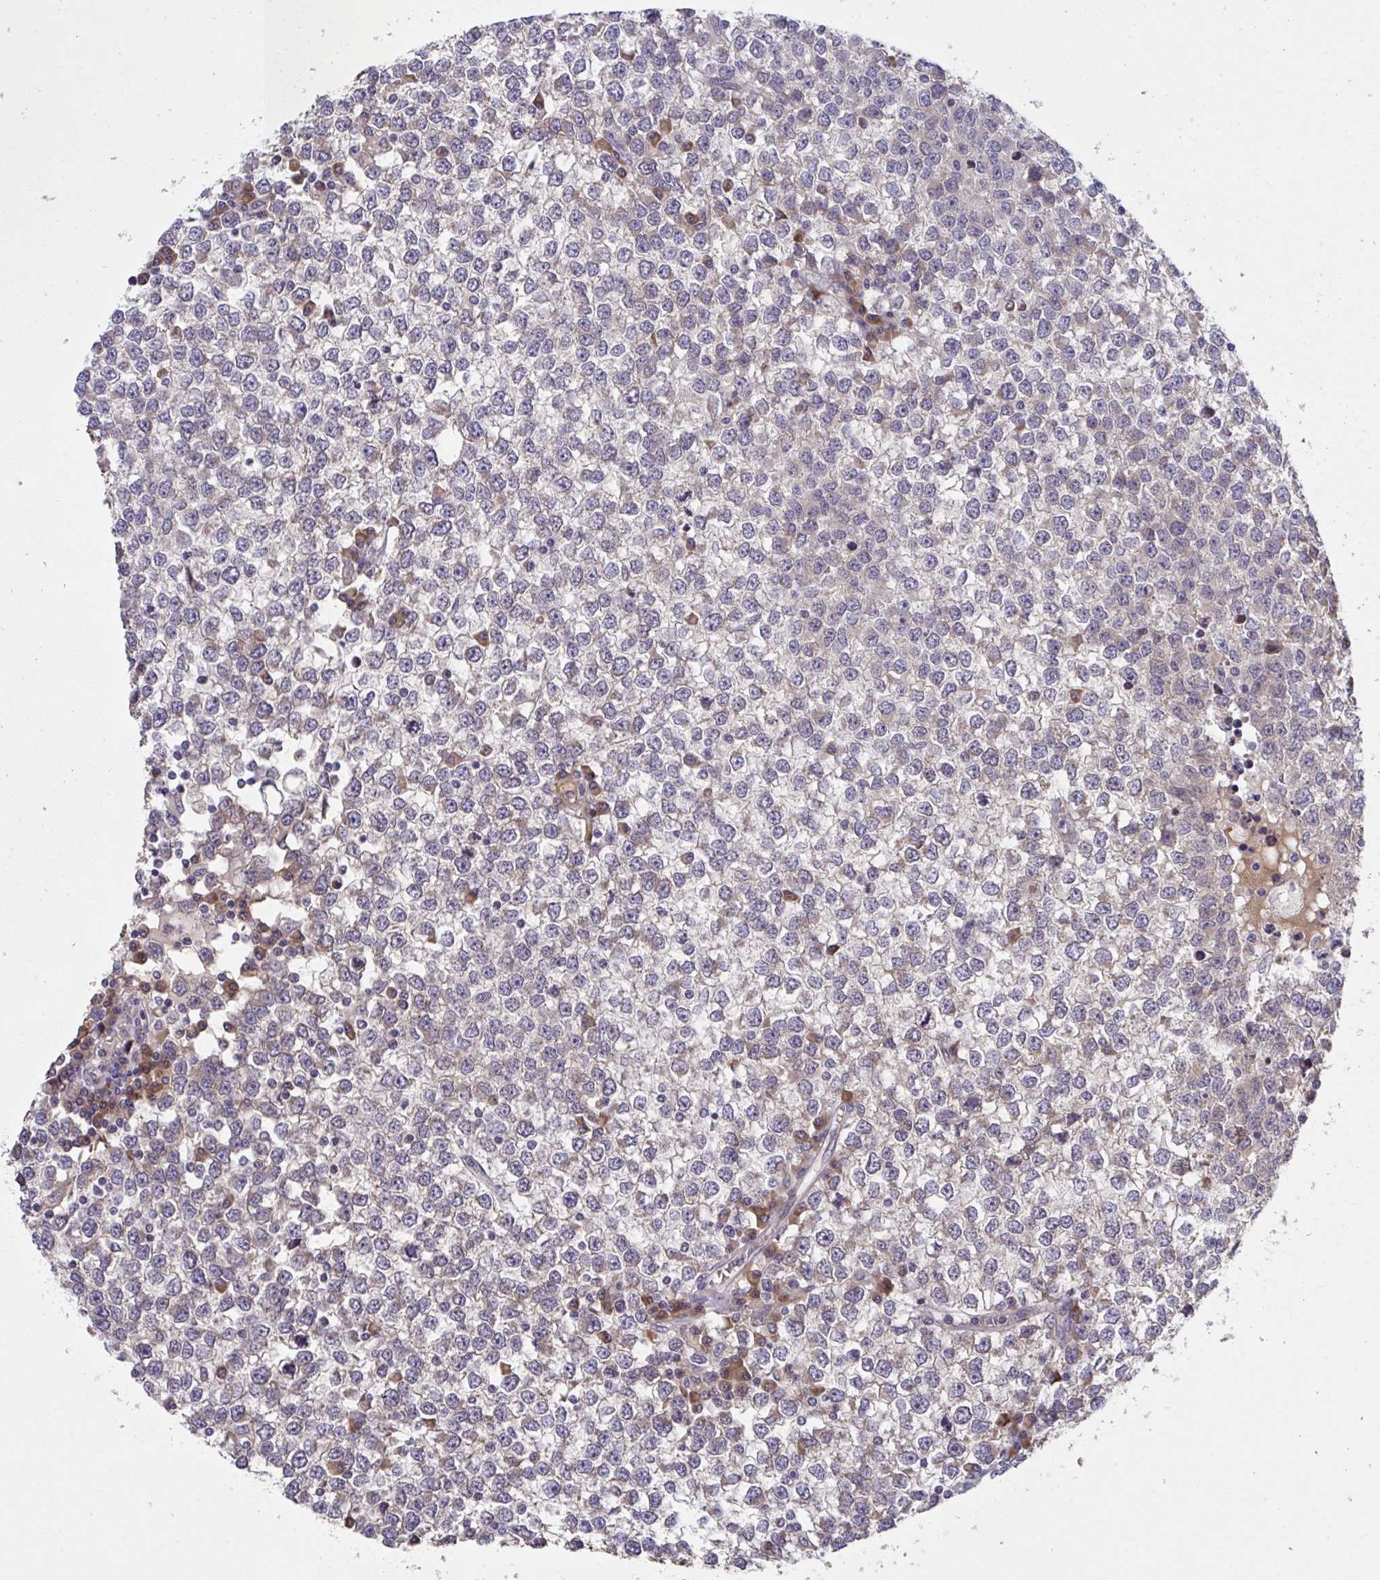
{"staining": {"intensity": "weak", "quantity": "<25%", "location": "cytoplasmic/membranous"}, "tissue": "testis cancer", "cell_type": "Tumor cells", "image_type": "cancer", "snomed": [{"axis": "morphology", "description": "Seminoma, NOS"}, {"axis": "topography", "description": "Testis"}], "caption": "Protein analysis of testis seminoma demonstrates no significant staining in tumor cells. (Brightfield microscopy of DAB (3,3'-diaminobenzidine) immunohistochemistry (IHC) at high magnification).", "gene": "SUSD4", "patient": {"sex": "male", "age": 65}}